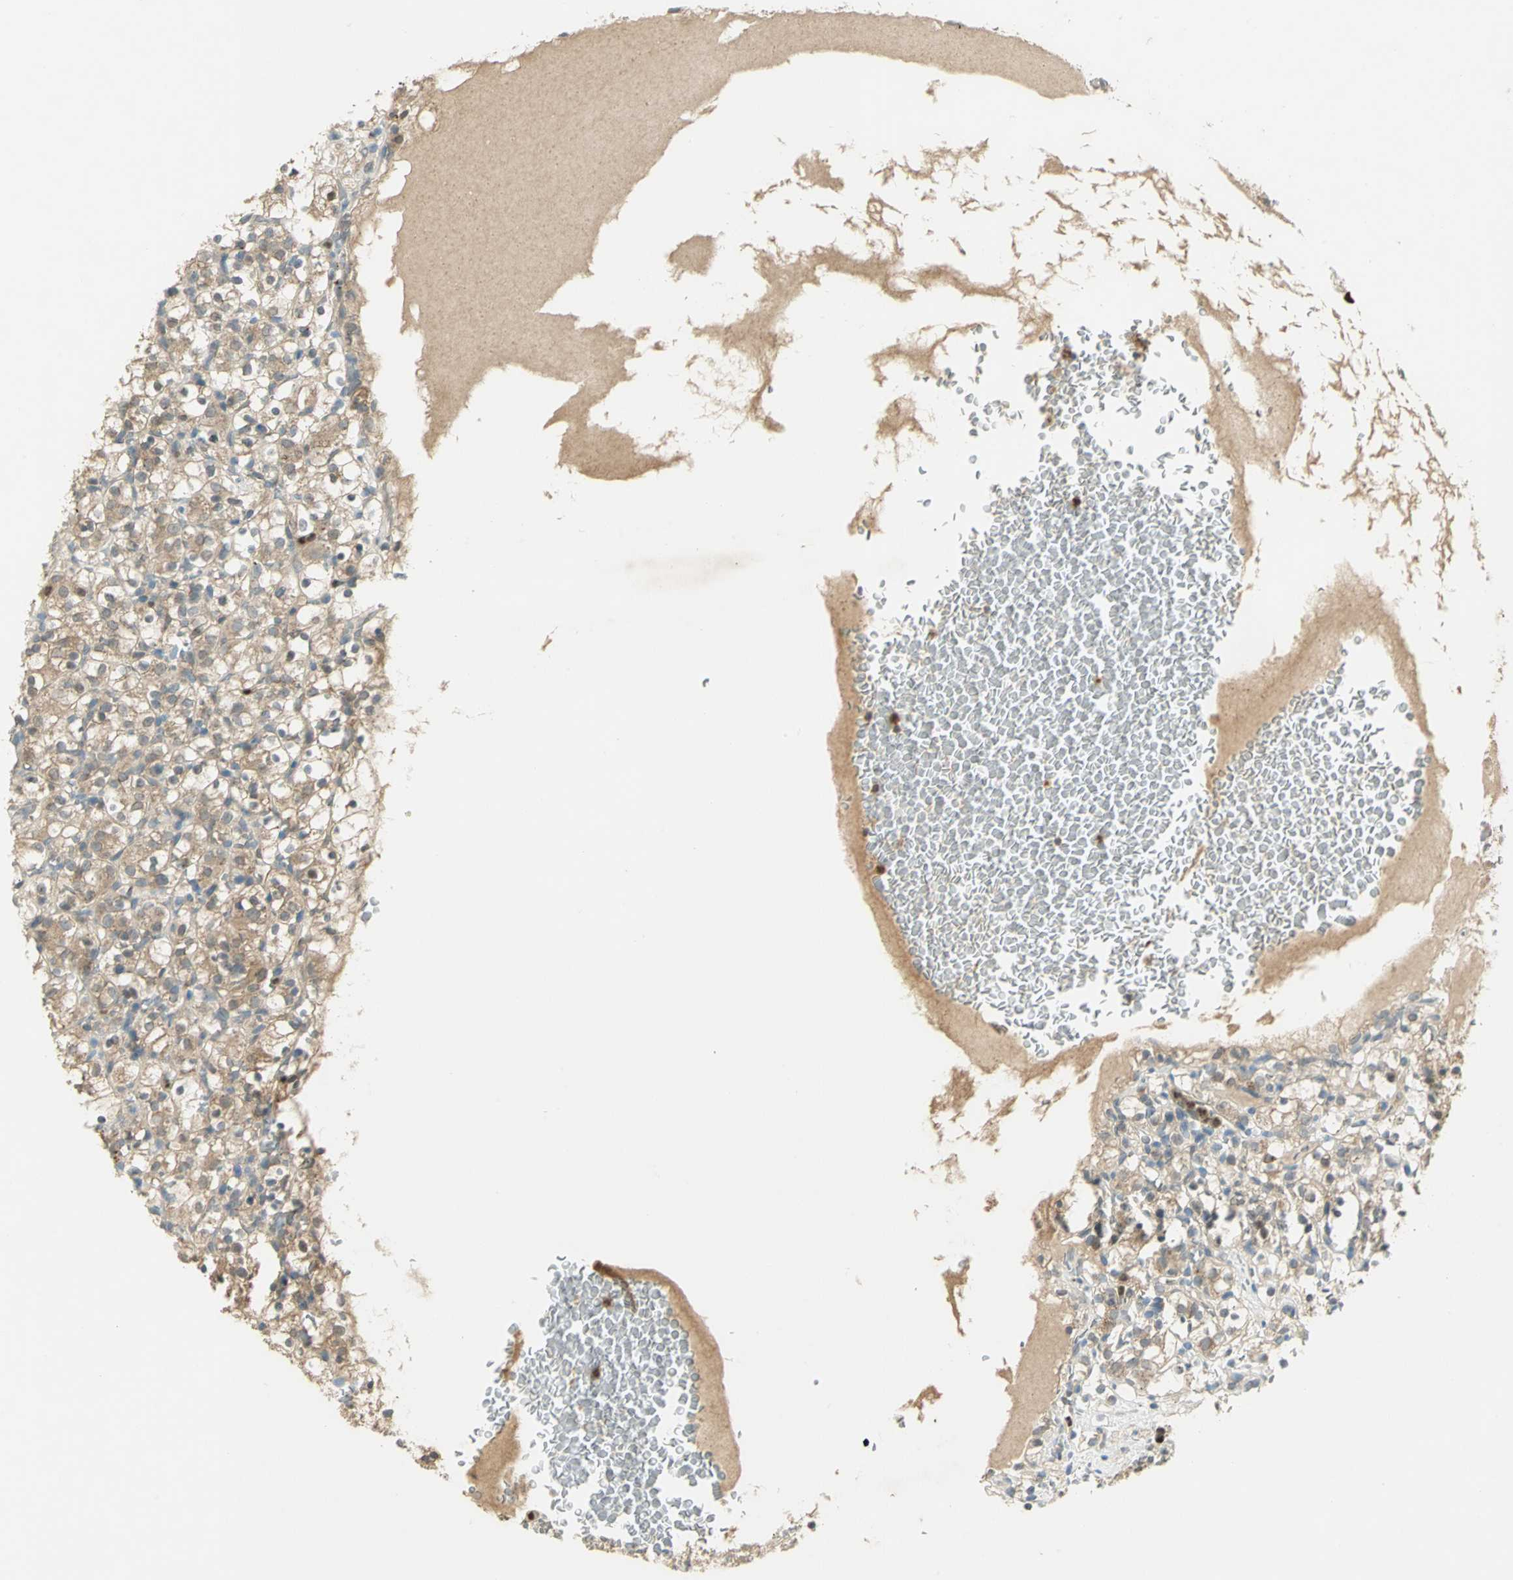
{"staining": {"intensity": "weak", "quantity": "25%-75%", "location": "cytoplasmic/membranous"}, "tissue": "renal cancer", "cell_type": "Tumor cells", "image_type": "cancer", "snomed": [{"axis": "morphology", "description": "Normal tissue, NOS"}, {"axis": "morphology", "description": "Adenocarcinoma, NOS"}, {"axis": "topography", "description": "Kidney"}], "caption": "Adenocarcinoma (renal) stained with a protein marker shows weak staining in tumor cells.", "gene": "BIRC2", "patient": {"sex": "female", "age": 72}}